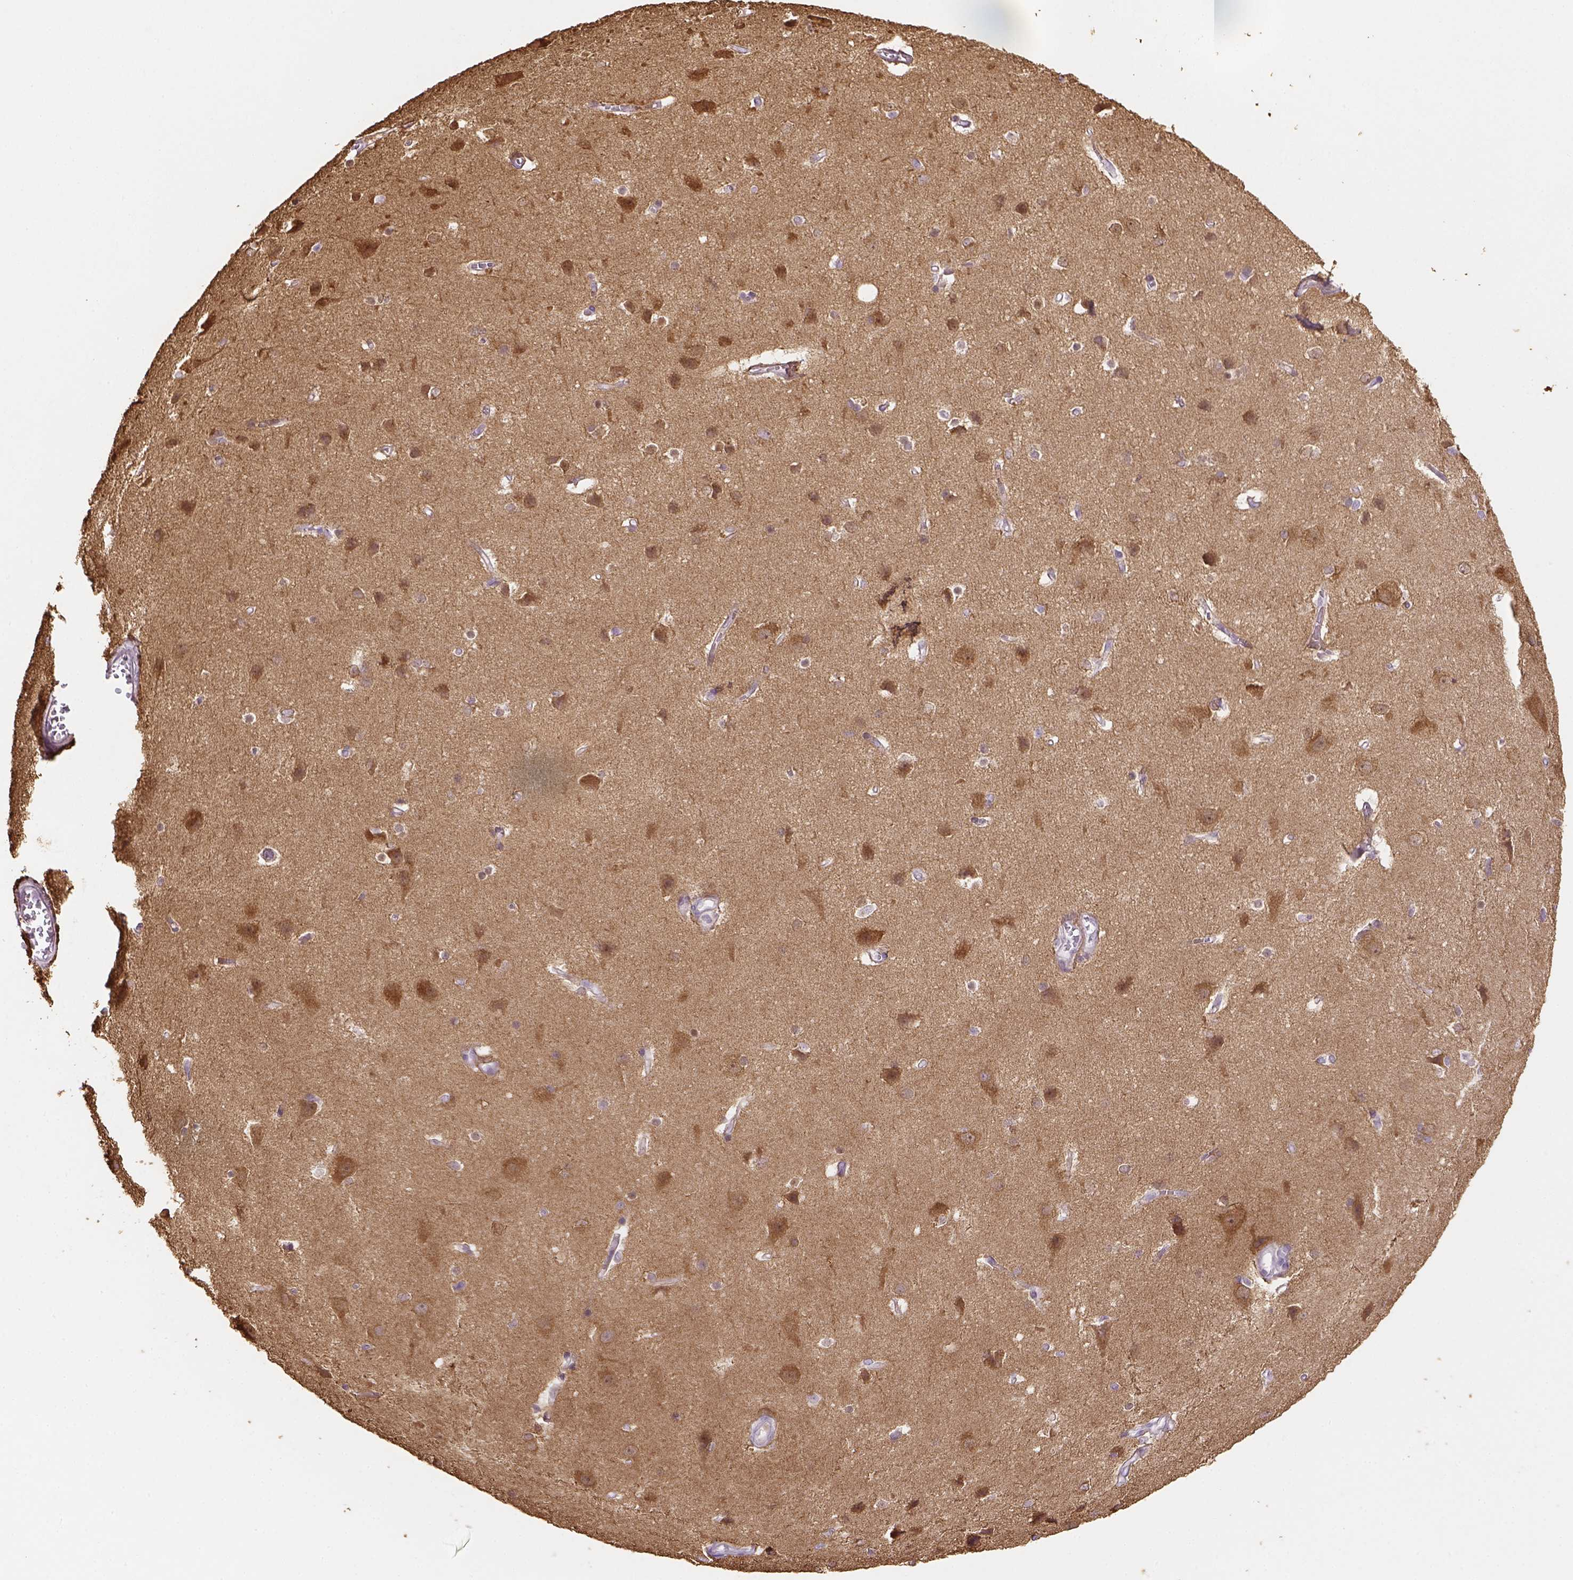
{"staining": {"intensity": "negative", "quantity": "none", "location": "none"}, "tissue": "cerebral cortex", "cell_type": "Endothelial cells", "image_type": "normal", "snomed": [{"axis": "morphology", "description": "Normal tissue, NOS"}, {"axis": "topography", "description": "Cerebral cortex"}], "caption": "Unremarkable cerebral cortex was stained to show a protein in brown. There is no significant expression in endothelial cells.", "gene": "CACNB1", "patient": {"sex": "male", "age": 37}}